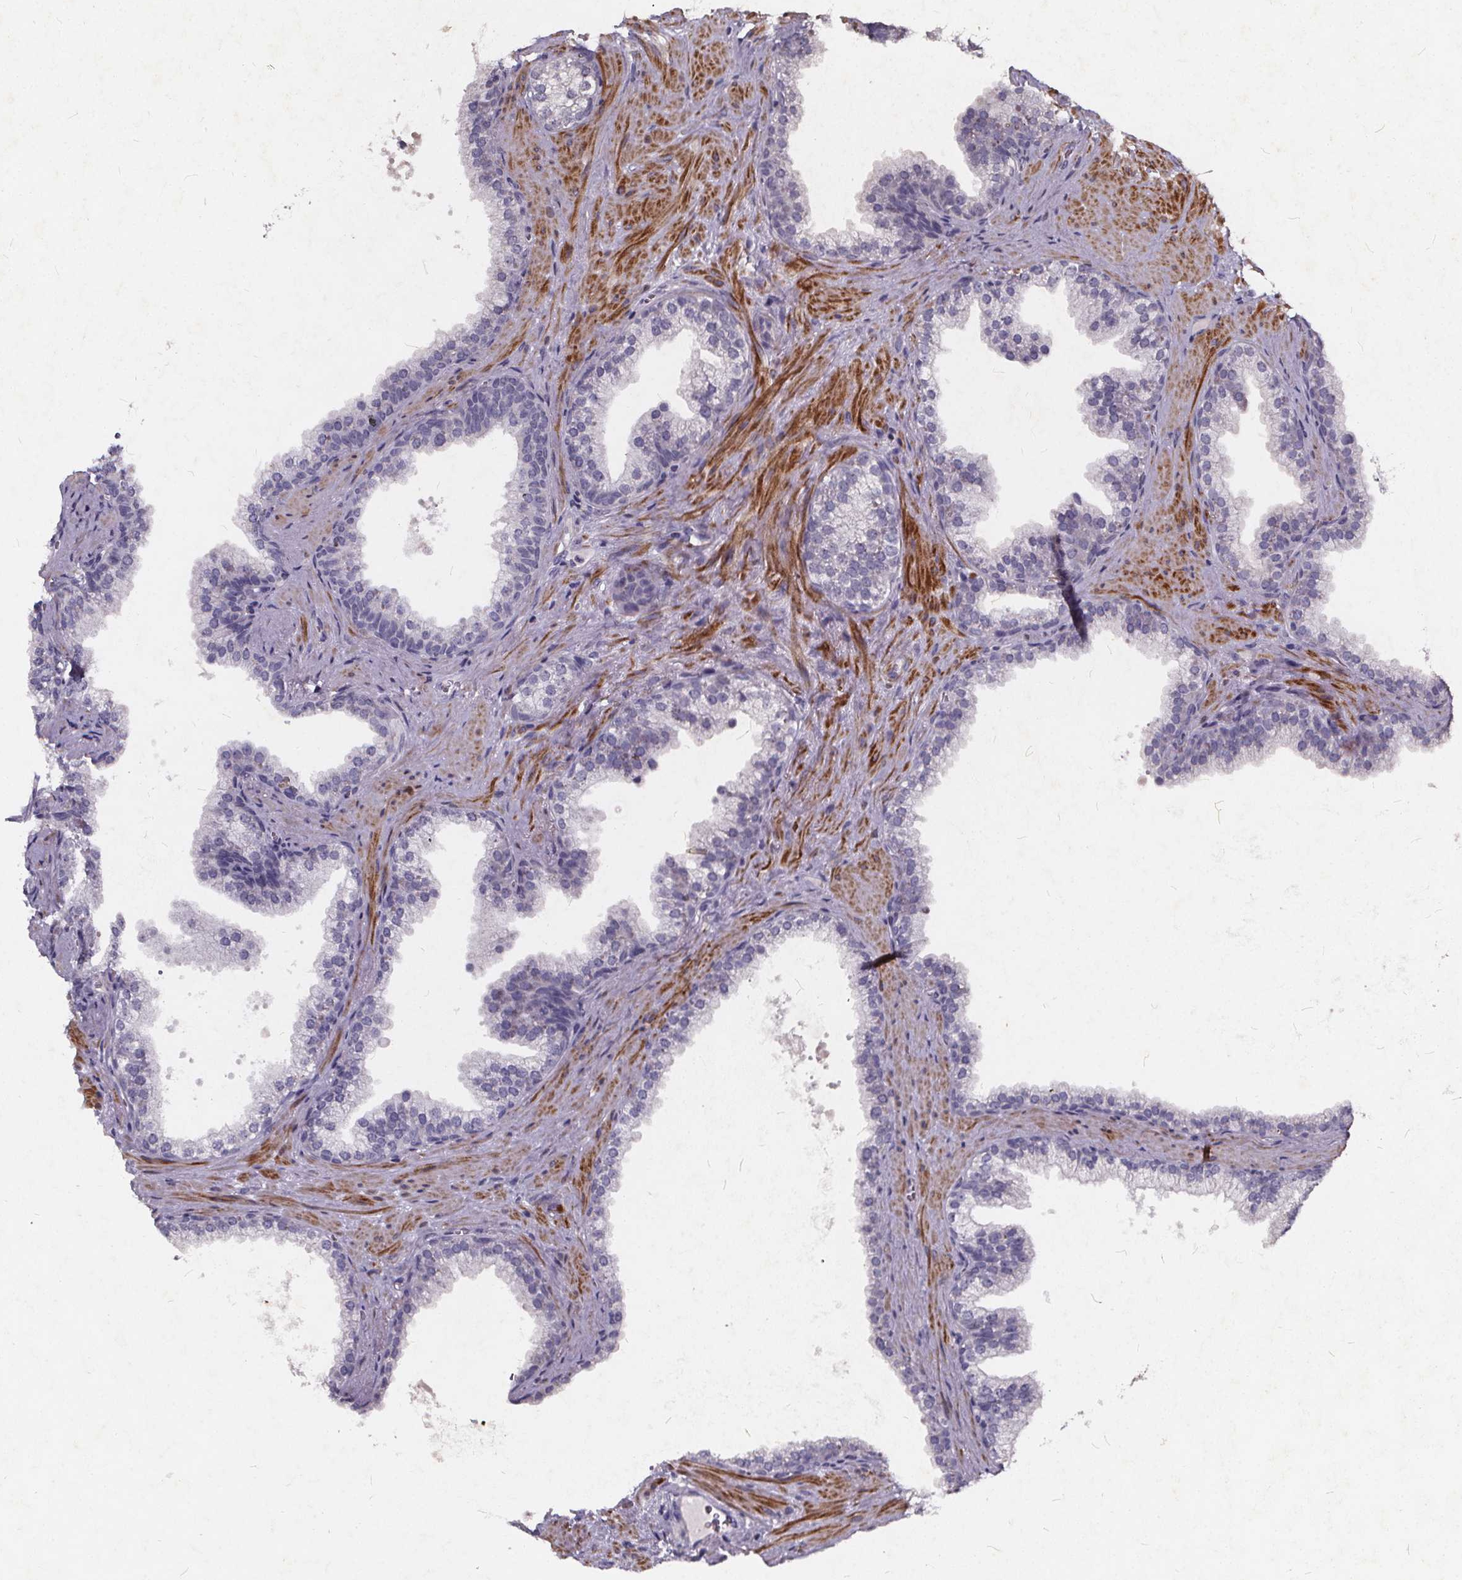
{"staining": {"intensity": "negative", "quantity": "none", "location": "none"}, "tissue": "prostate", "cell_type": "Glandular cells", "image_type": "normal", "snomed": [{"axis": "morphology", "description": "Normal tissue, NOS"}, {"axis": "topography", "description": "Prostate"}], "caption": "The micrograph shows no significant positivity in glandular cells of prostate.", "gene": "TSPAN14", "patient": {"sex": "male", "age": 79}}